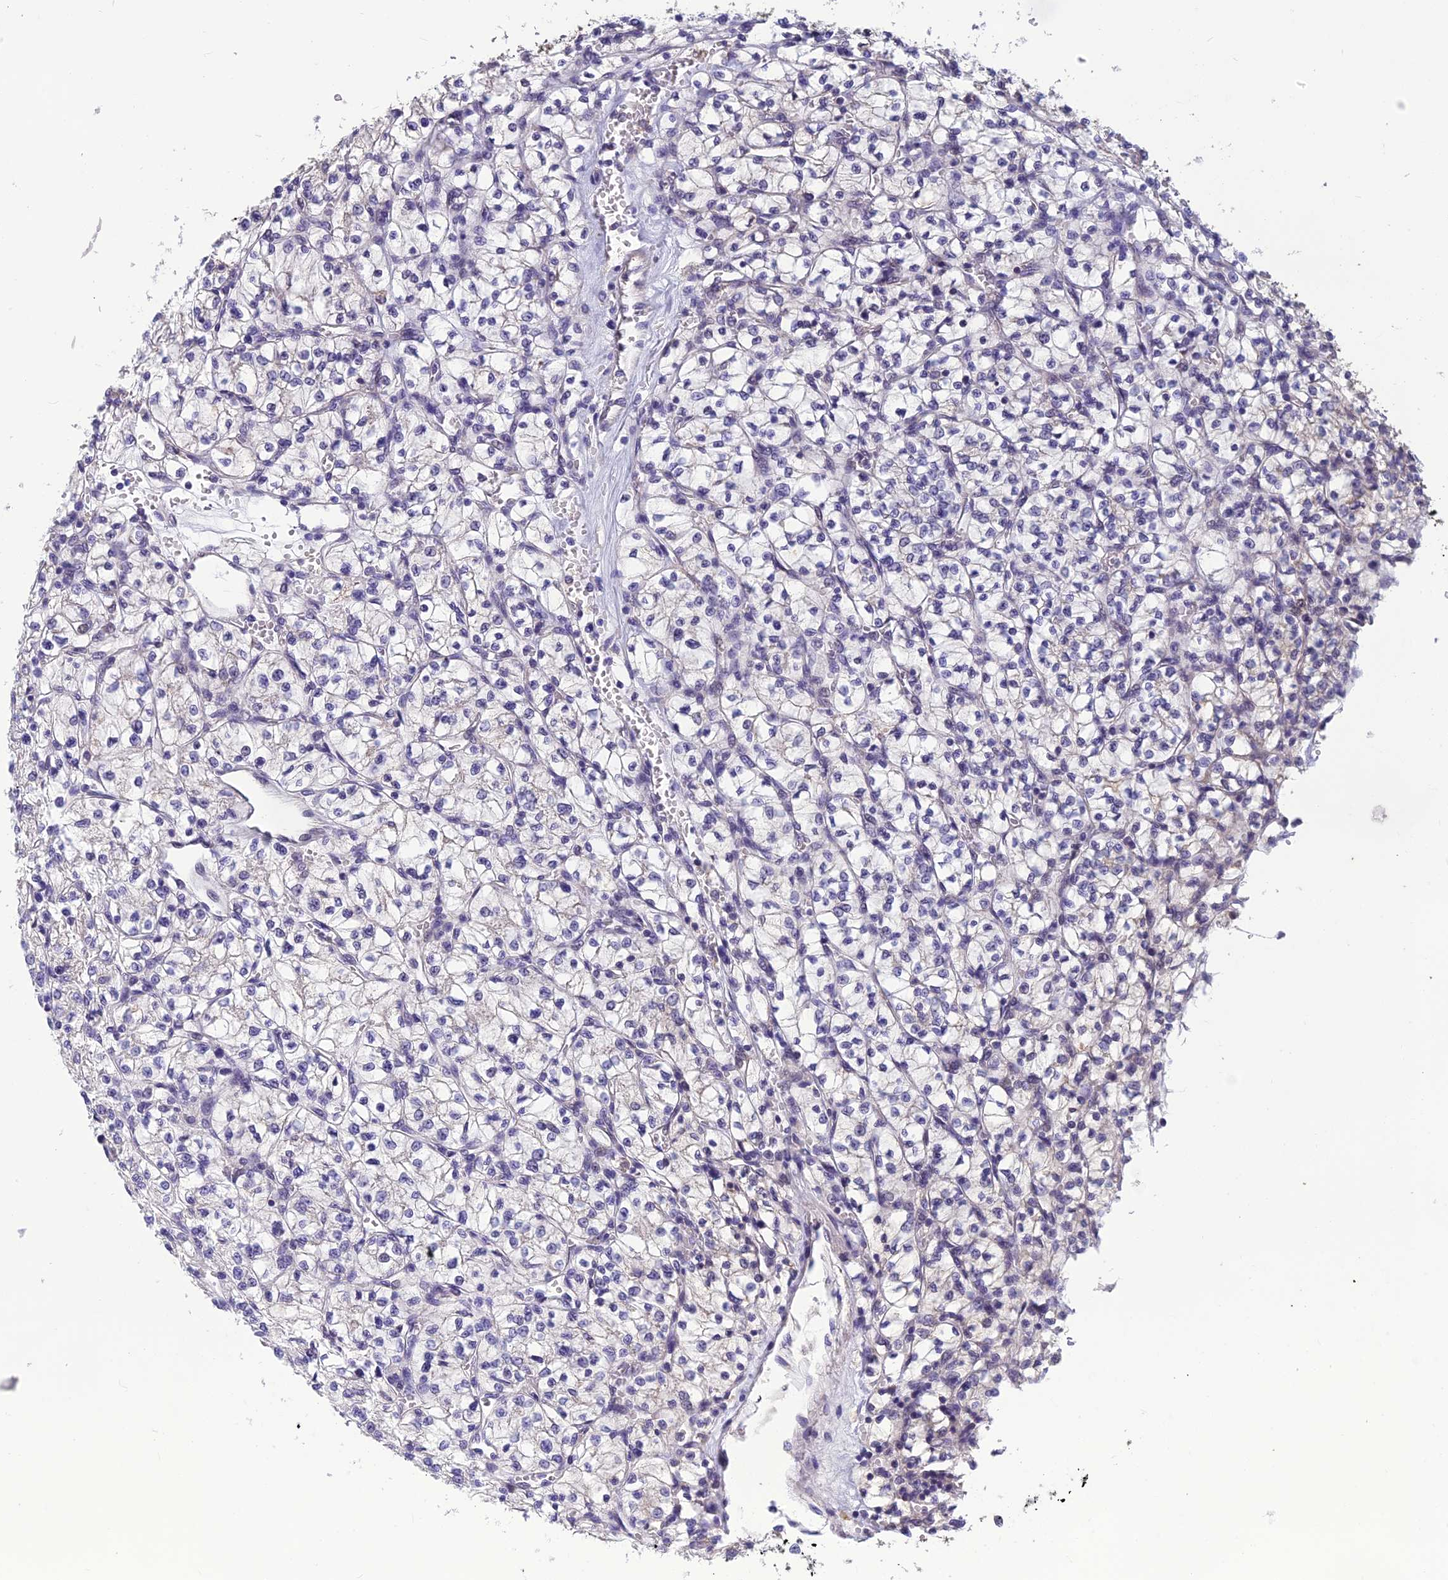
{"staining": {"intensity": "negative", "quantity": "none", "location": "none"}, "tissue": "renal cancer", "cell_type": "Tumor cells", "image_type": "cancer", "snomed": [{"axis": "morphology", "description": "Adenocarcinoma, NOS"}, {"axis": "topography", "description": "Kidney"}], "caption": "The photomicrograph reveals no significant expression in tumor cells of renal adenocarcinoma.", "gene": "GRWD1", "patient": {"sex": "female", "age": 64}}